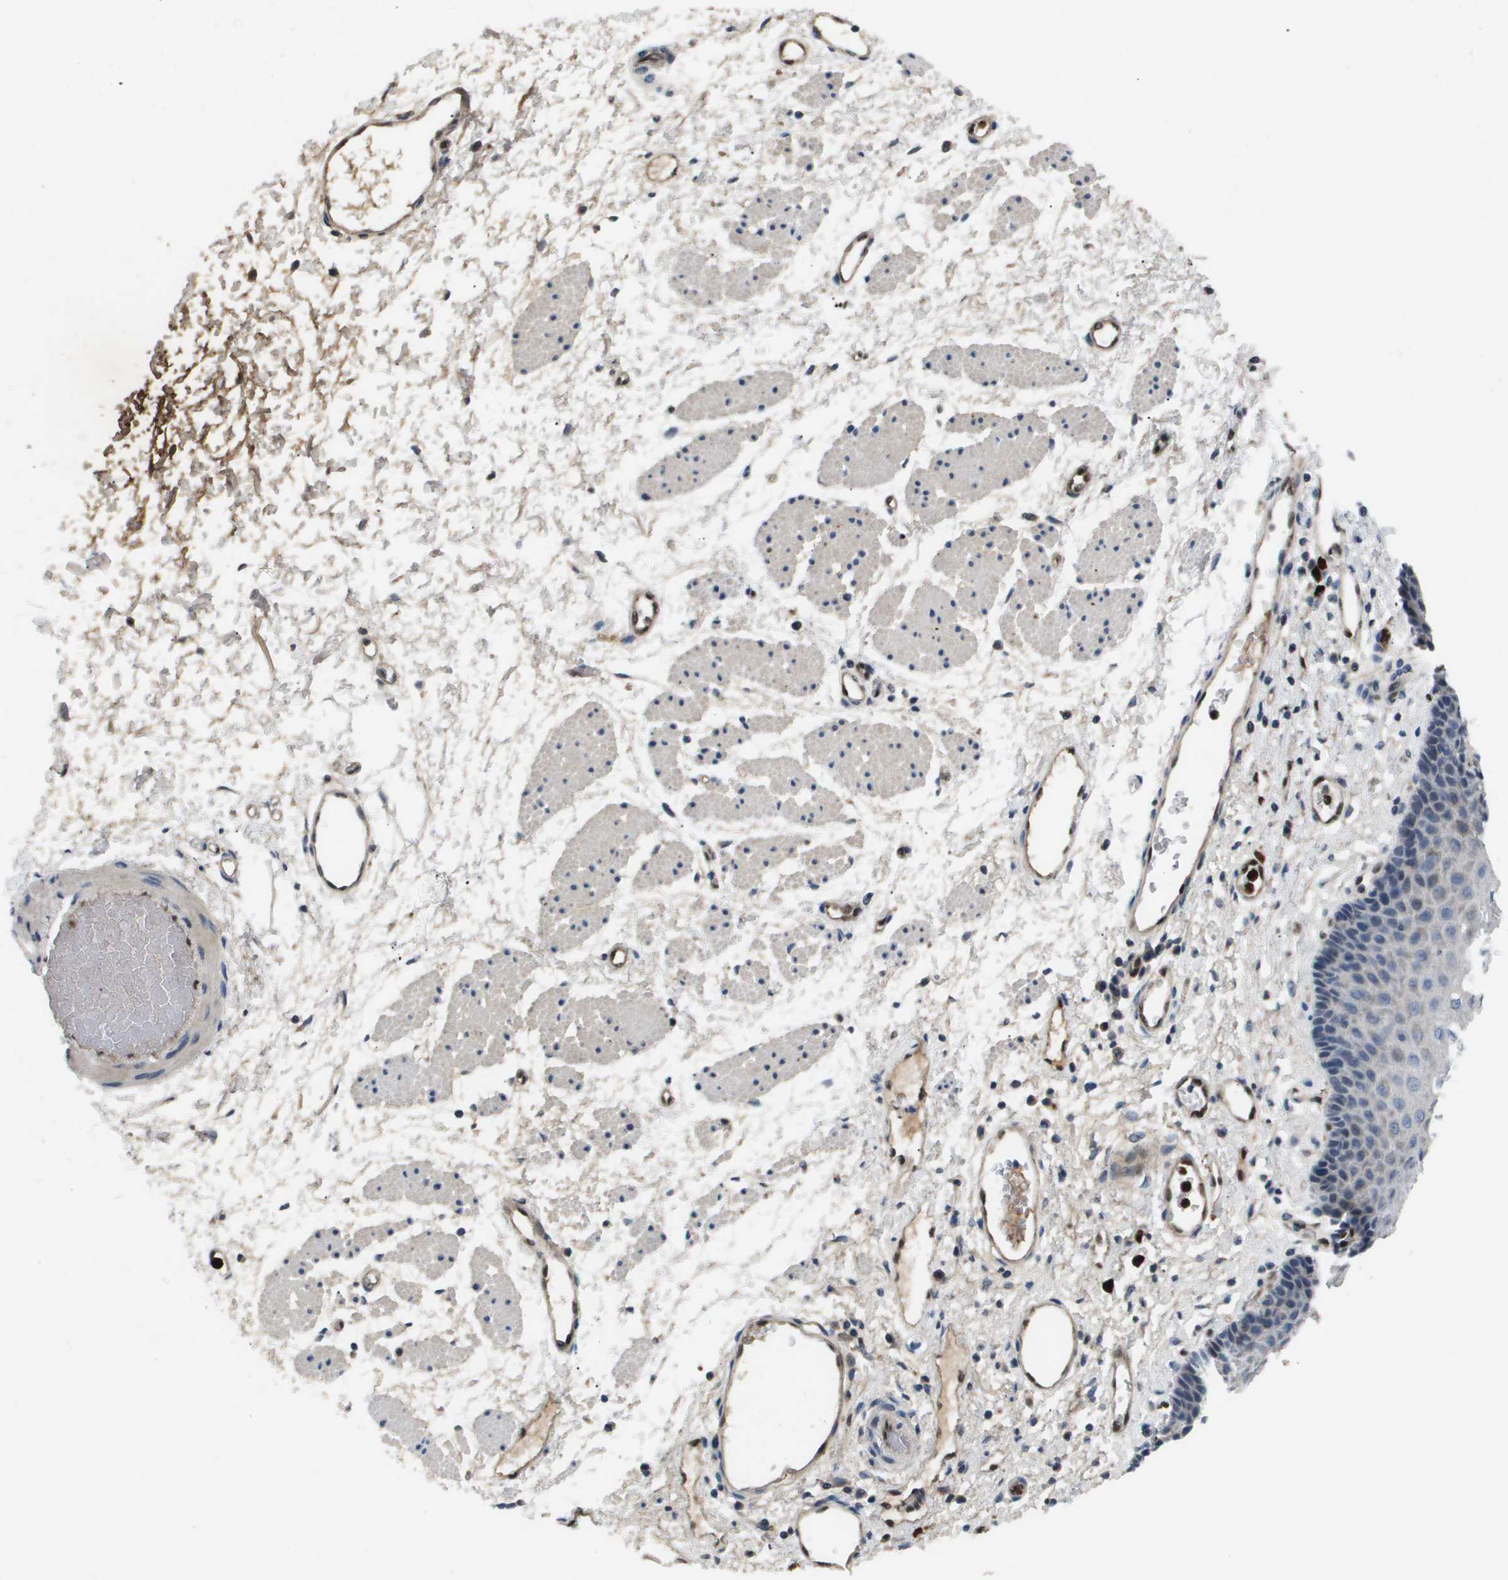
{"staining": {"intensity": "negative", "quantity": "none", "location": "none"}, "tissue": "esophagus", "cell_type": "Squamous epithelial cells", "image_type": "normal", "snomed": [{"axis": "morphology", "description": "Normal tissue, NOS"}, {"axis": "topography", "description": "Esophagus"}], "caption": "This image is of unremarkable esophagus stained with IHC to label a protein in brown with the nuclei are counter-stained blue. There is no expression in squamous epithelial cells. (DAB (3,3'-diaminobenzidine) immunohistochemistry (IHC) with hematoxylin counter stain).", "gene": "ERG", "patient": {"sex": "male", "age": 54}}